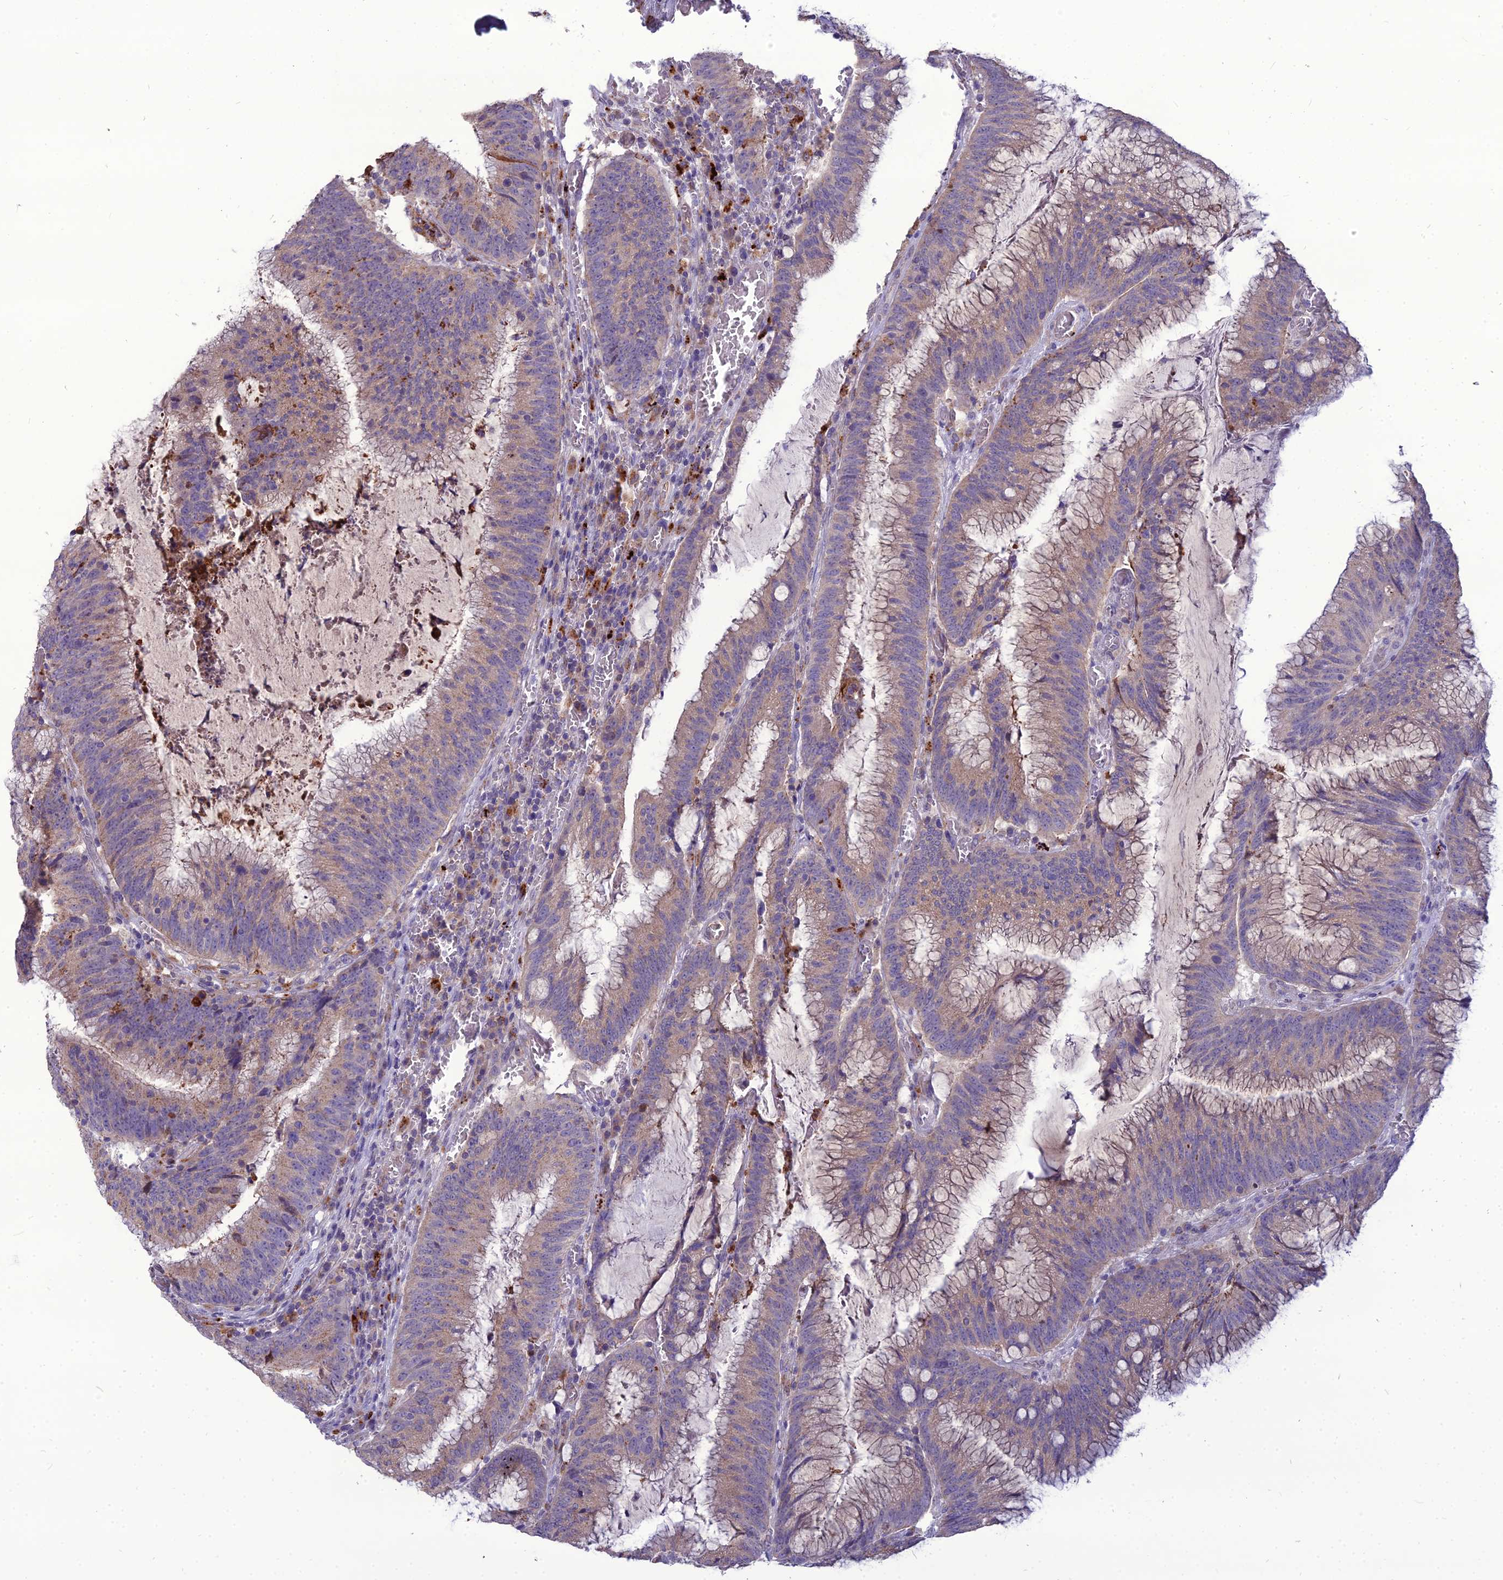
{"staining": {"intensity": "weak", "quantity": ">75%", "location": "cytoplasmic/membranous"}, "tissue": "colorectal cancer", "cell_type": "Tumor cells", "image_type": "cancer", "snomed": [{"axis": "morphology", "description": "Adenocarcinoma, NOS"}, {"axis": "topography", "description": "Rectum"}], "caption": "Immunohistochemistry (IHC) micrograph of human colorectal cancer stained for a protein (brown), which demonstrates low levels of weak cytoplasmic/membranous expression in about >75% of tumor cells.", "gene": "PCED1B", "patient": {"sex": "female", "age": 77}}